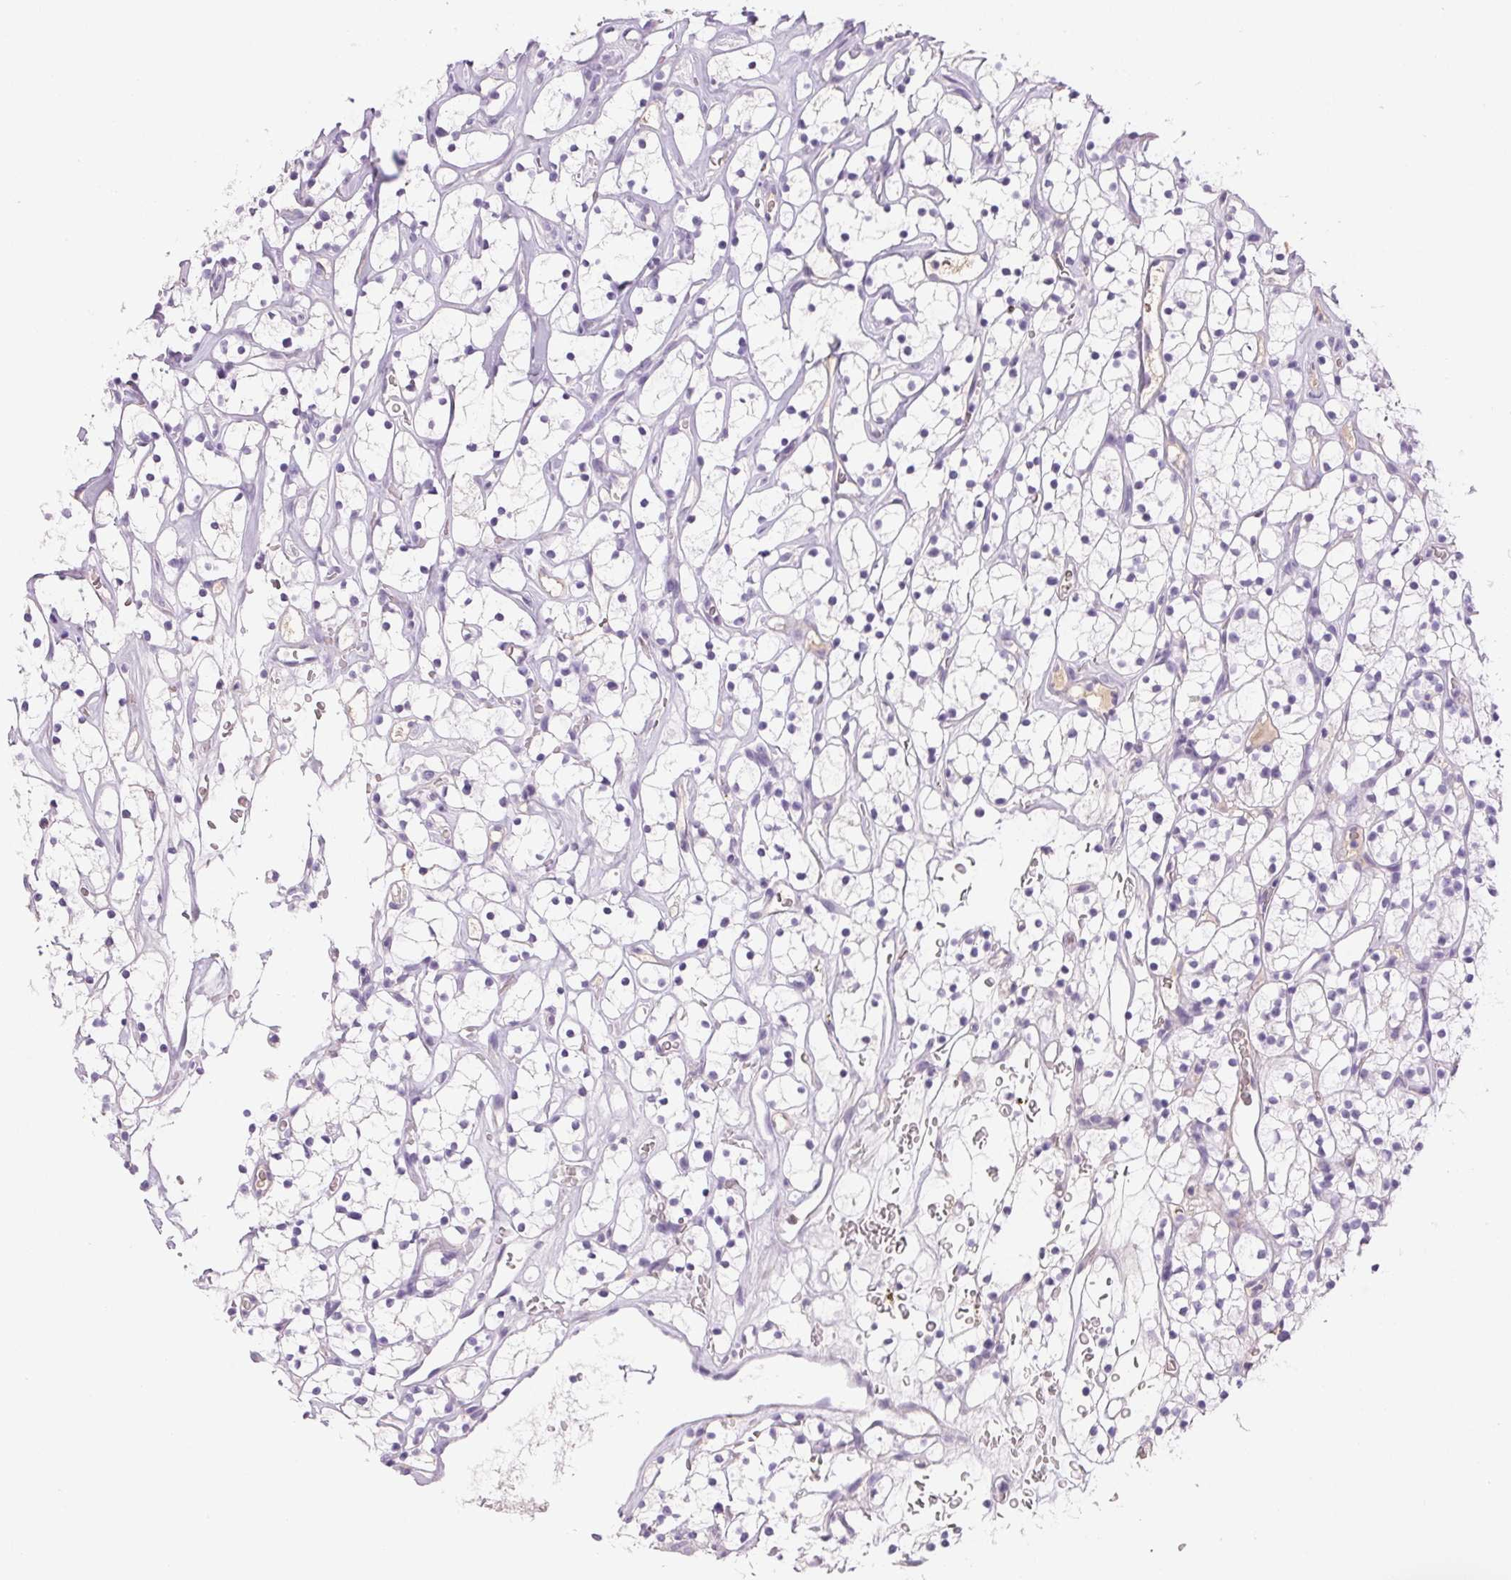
{"staining": {"intensity": "negative", "quantity": "none", "location": "none"}, "tissue": "renal cancer", "cell_type": "Tumor cells", "image_type": "cancer", "snomed": [{"axis": "morphology", "description": "Adenocarcinoma, NOS"}, {"axis": "topography", "description": "Kidney"}], "caption": "Immunohistochemical staining of human renal cancer exhibits no significant staining in tumor cells.", "gene": "PADI4", "patient": {"sex": "female", "age": 64}}